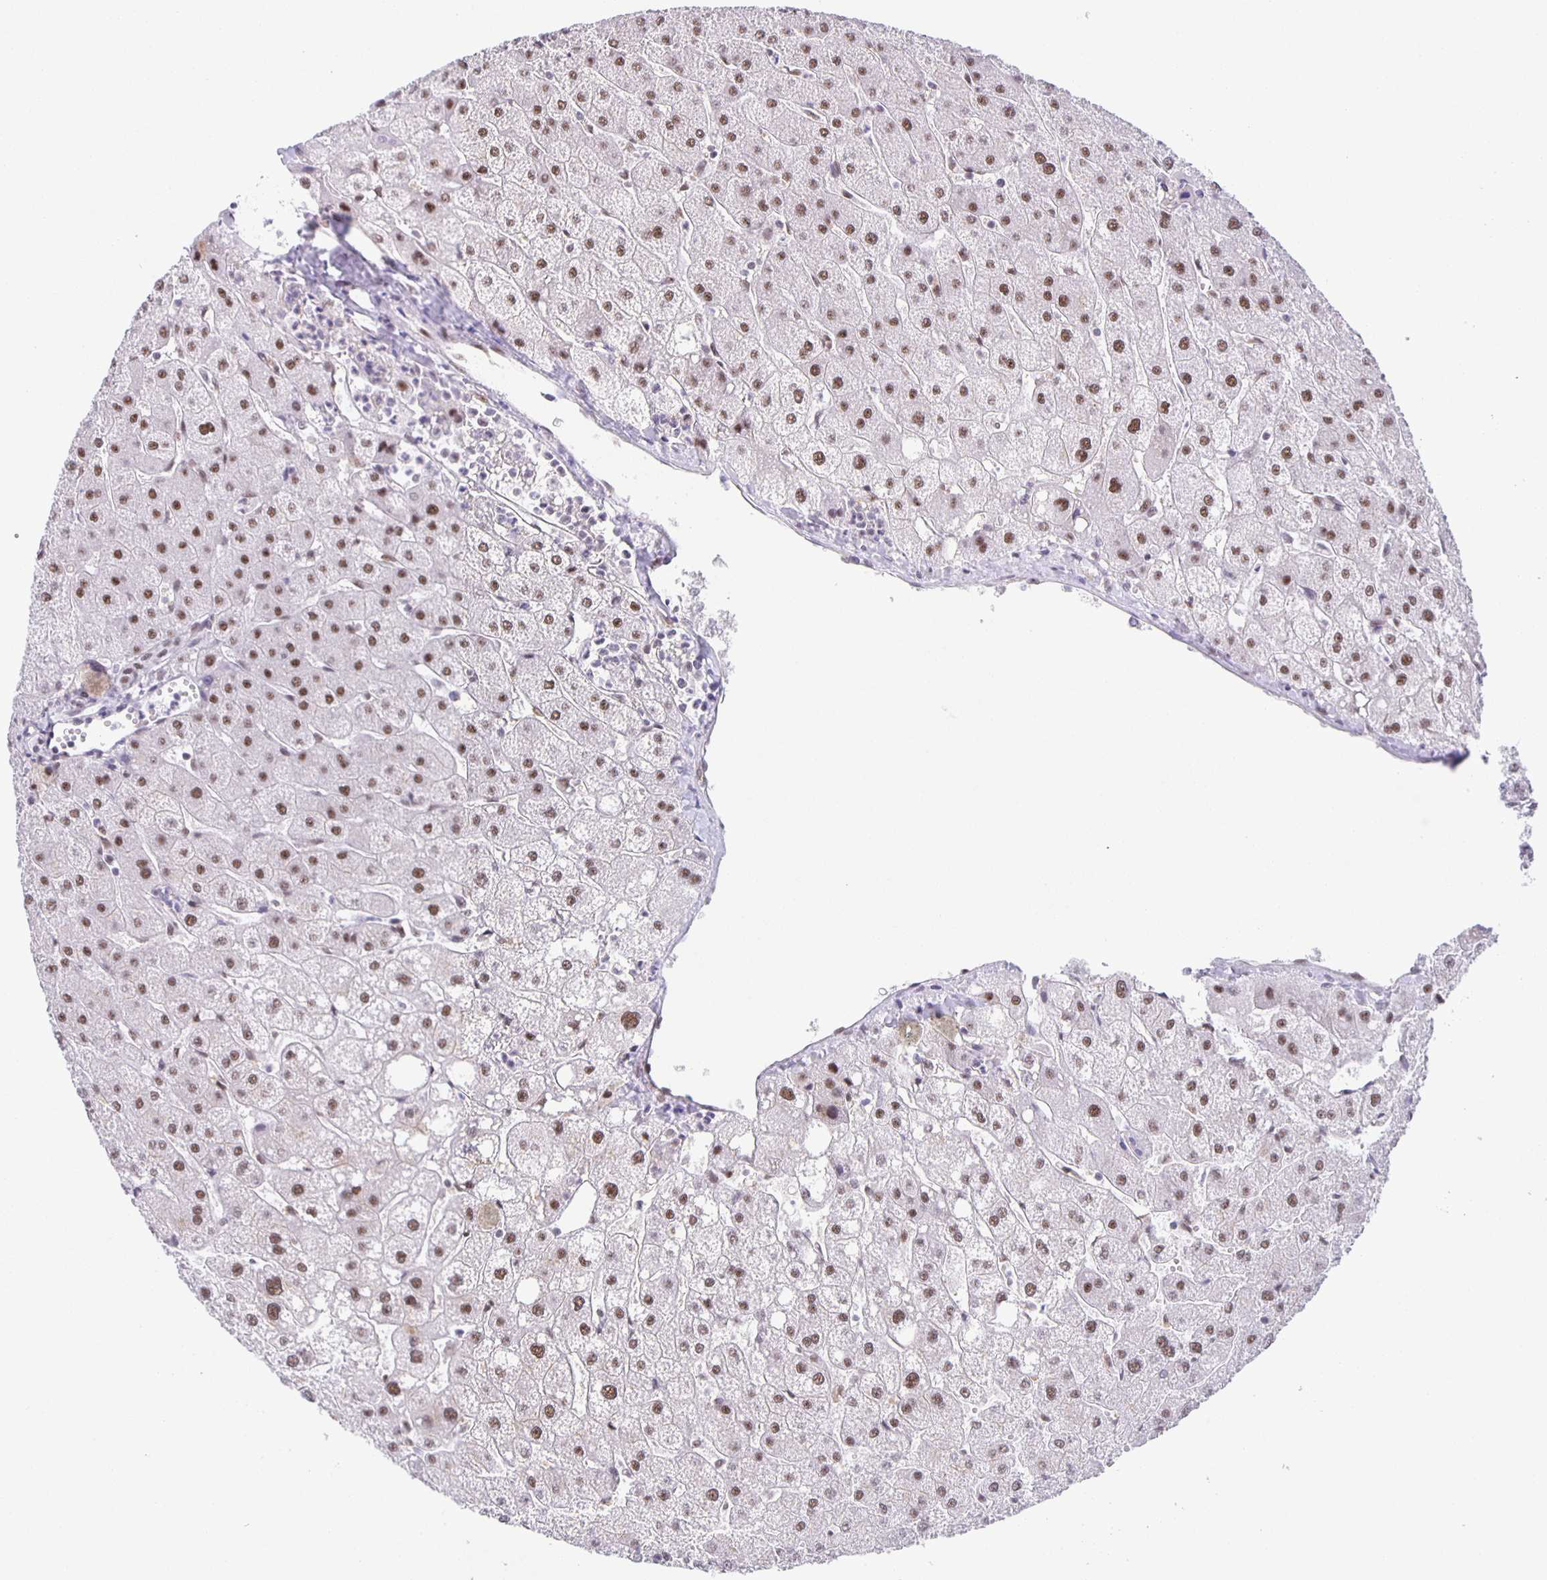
{"staining": {"intensity": "moderate", "quantity": "25%-75%", "location": "nuclear"}, "tissue": "liver", "cell_type": "Cholangiocytes", "image_type": "normal", "snomed": [{"axis": "morphology", "description": "Normal tissue, NOS"}, {"axis": "topography", "description": "Liver"}], "caption": "Benign liver shows moderate nuclear positivity in about 25%-75% of cholangiocytes, visualized by immunohistochemistry.", "gene": "ZRANB2", "patient": {"sex": "male", "age": 67}}